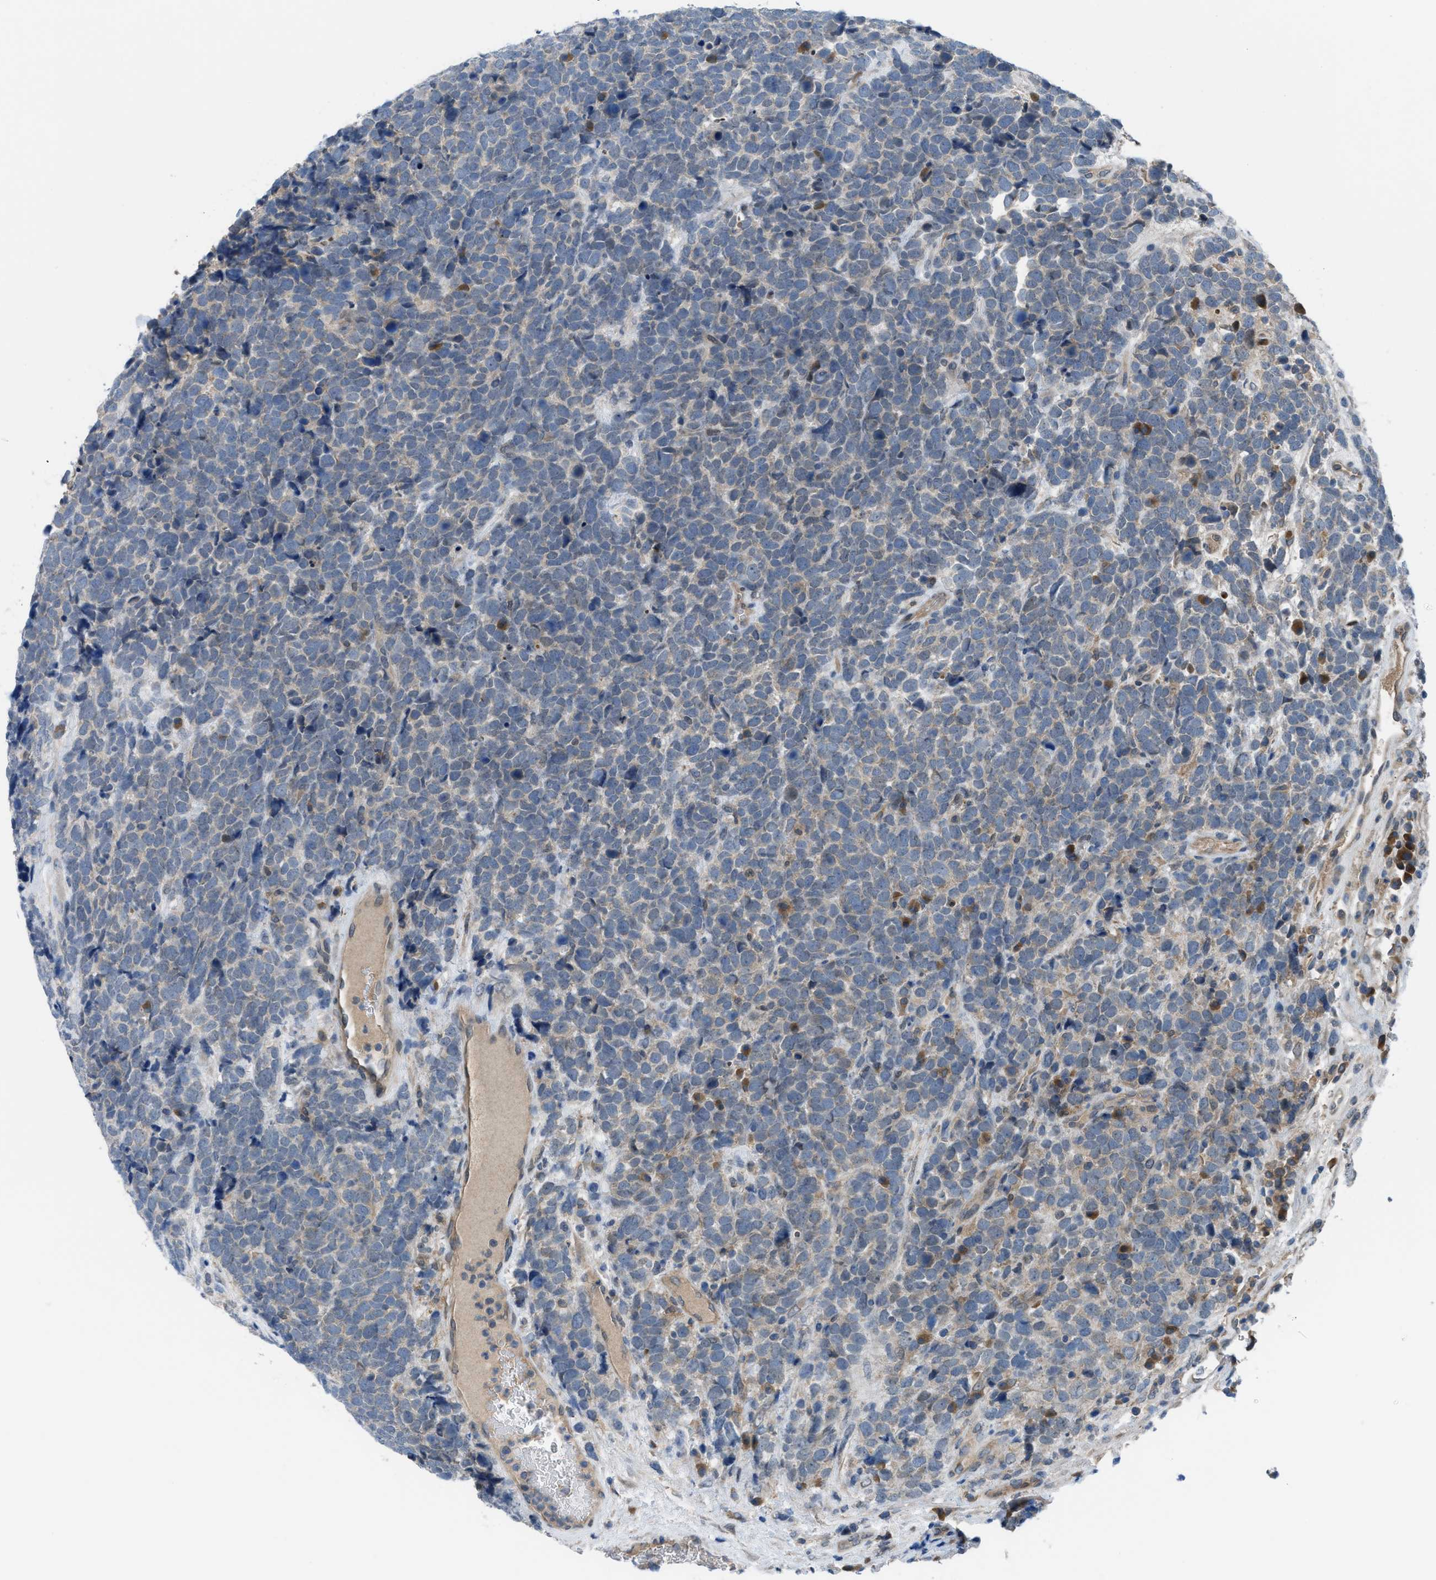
{"staining": {"intensity": "negative", "quantity": "none", "location": "none"}, "tissue": "urothelial cancer", "cell_type": "Tumor cells", "image_type": "cancer", "snomed": [{"axis": "morphology", "description": "Urothelial carcinoma, High grade"}, {"axis": "topography", "description": "Urinary bladder"}], "caption": "Immunohistochemical staining of urothelial cancer reveals no significant staining in tumor cells.", "gene": "BAZ2B", "patient": {"sex": "female", "age": 82}}